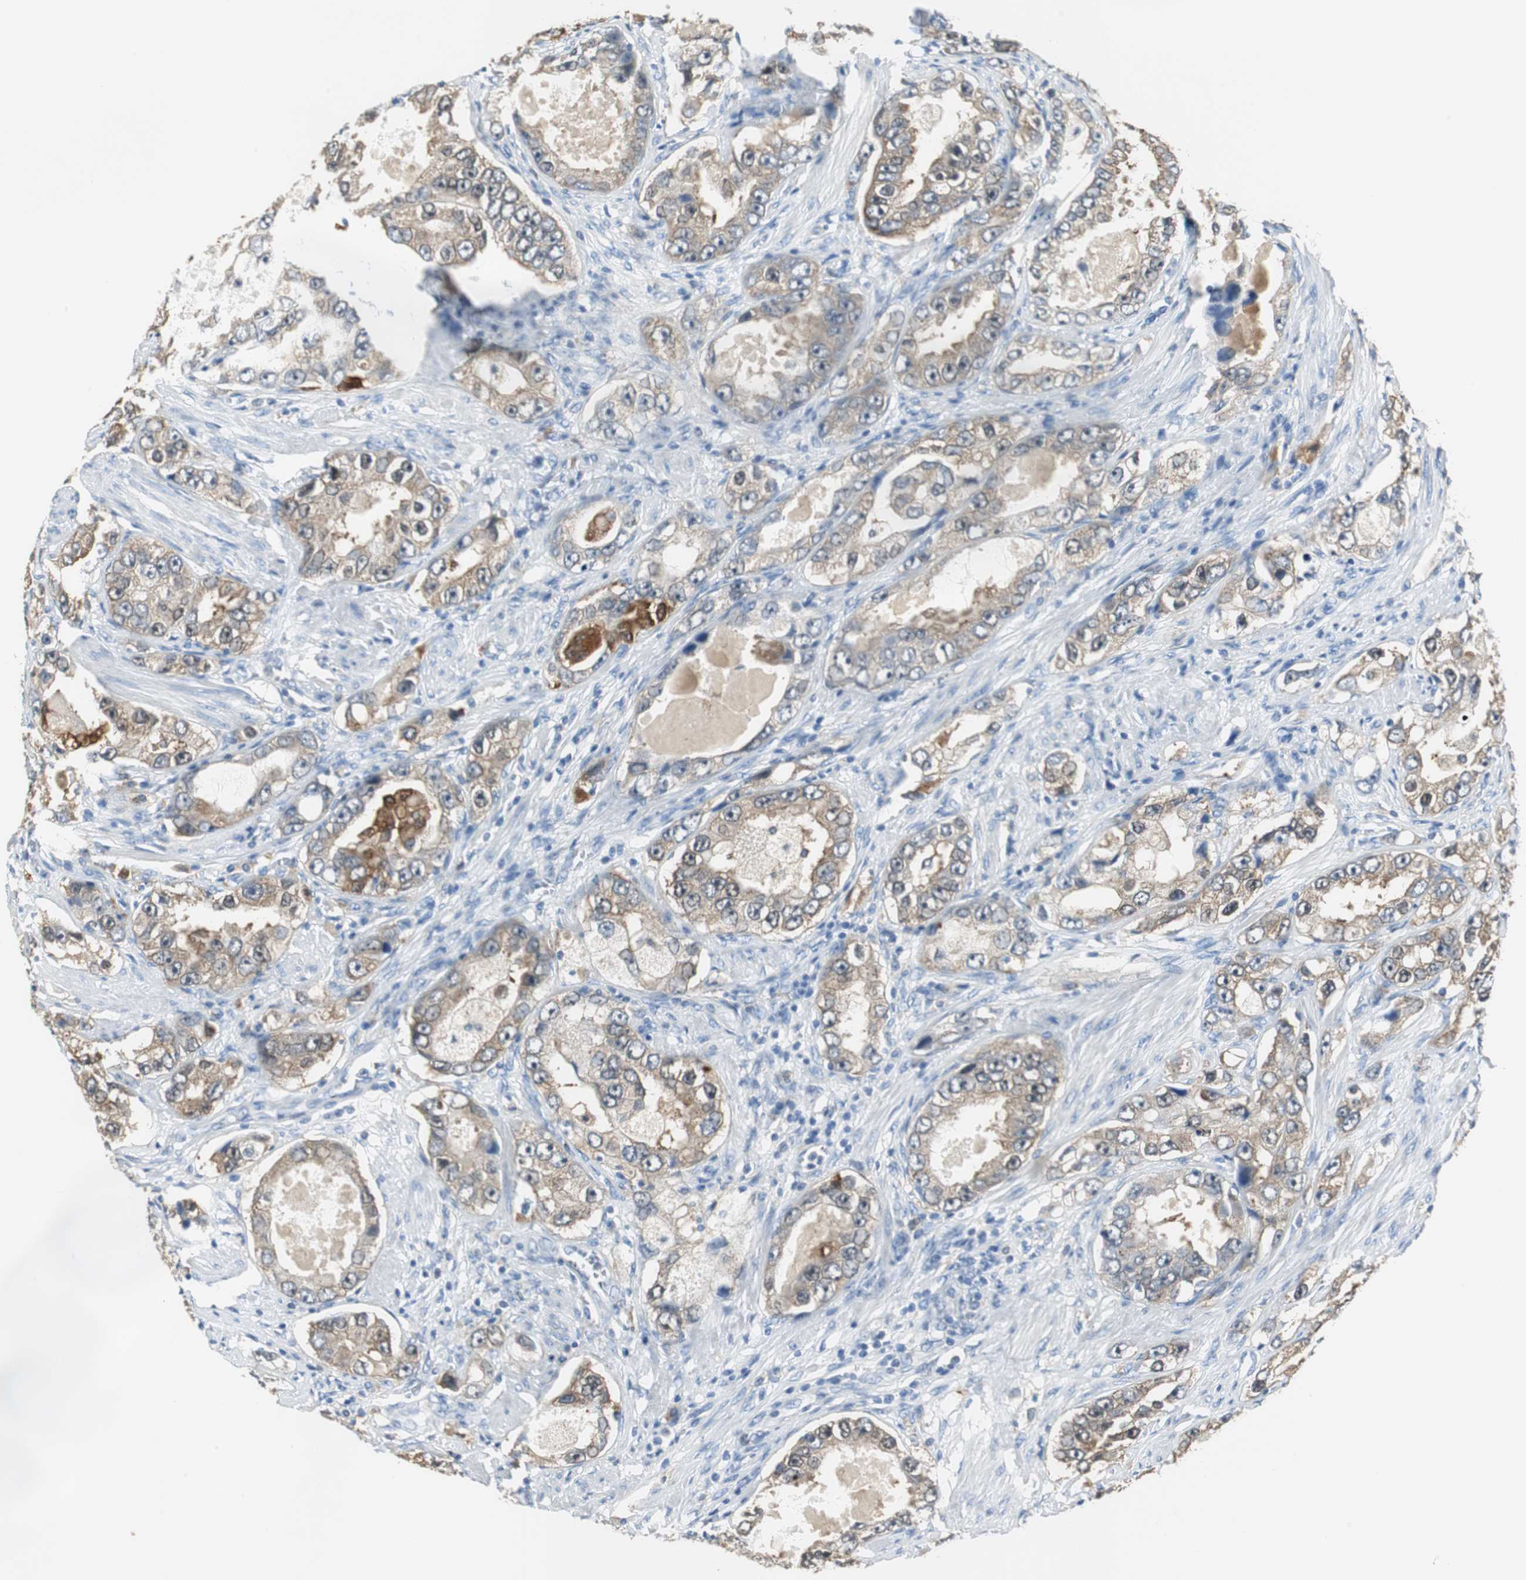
{"staining": {"intensity": "moderate", "quantity": ">75%", "location": "cytoplasmic/membranous"}, "tissue": "prostate cancer", "cell_type": "Tumor cells", "image_type": "cancer", "snomed": [{"axis": "morphology", "description": "Adenocarcinoma, High grade"}, {"axis": "topography", "description": "Prostate"}], "caption": "A brown stain shows moderate cytoplasmic/membranous expression of a protein in prostate cancer (adenocarcinoma (high-grade)) tumor cells.", "gene": "FBP1", "patient": {"sex": "male", "age": 63}}